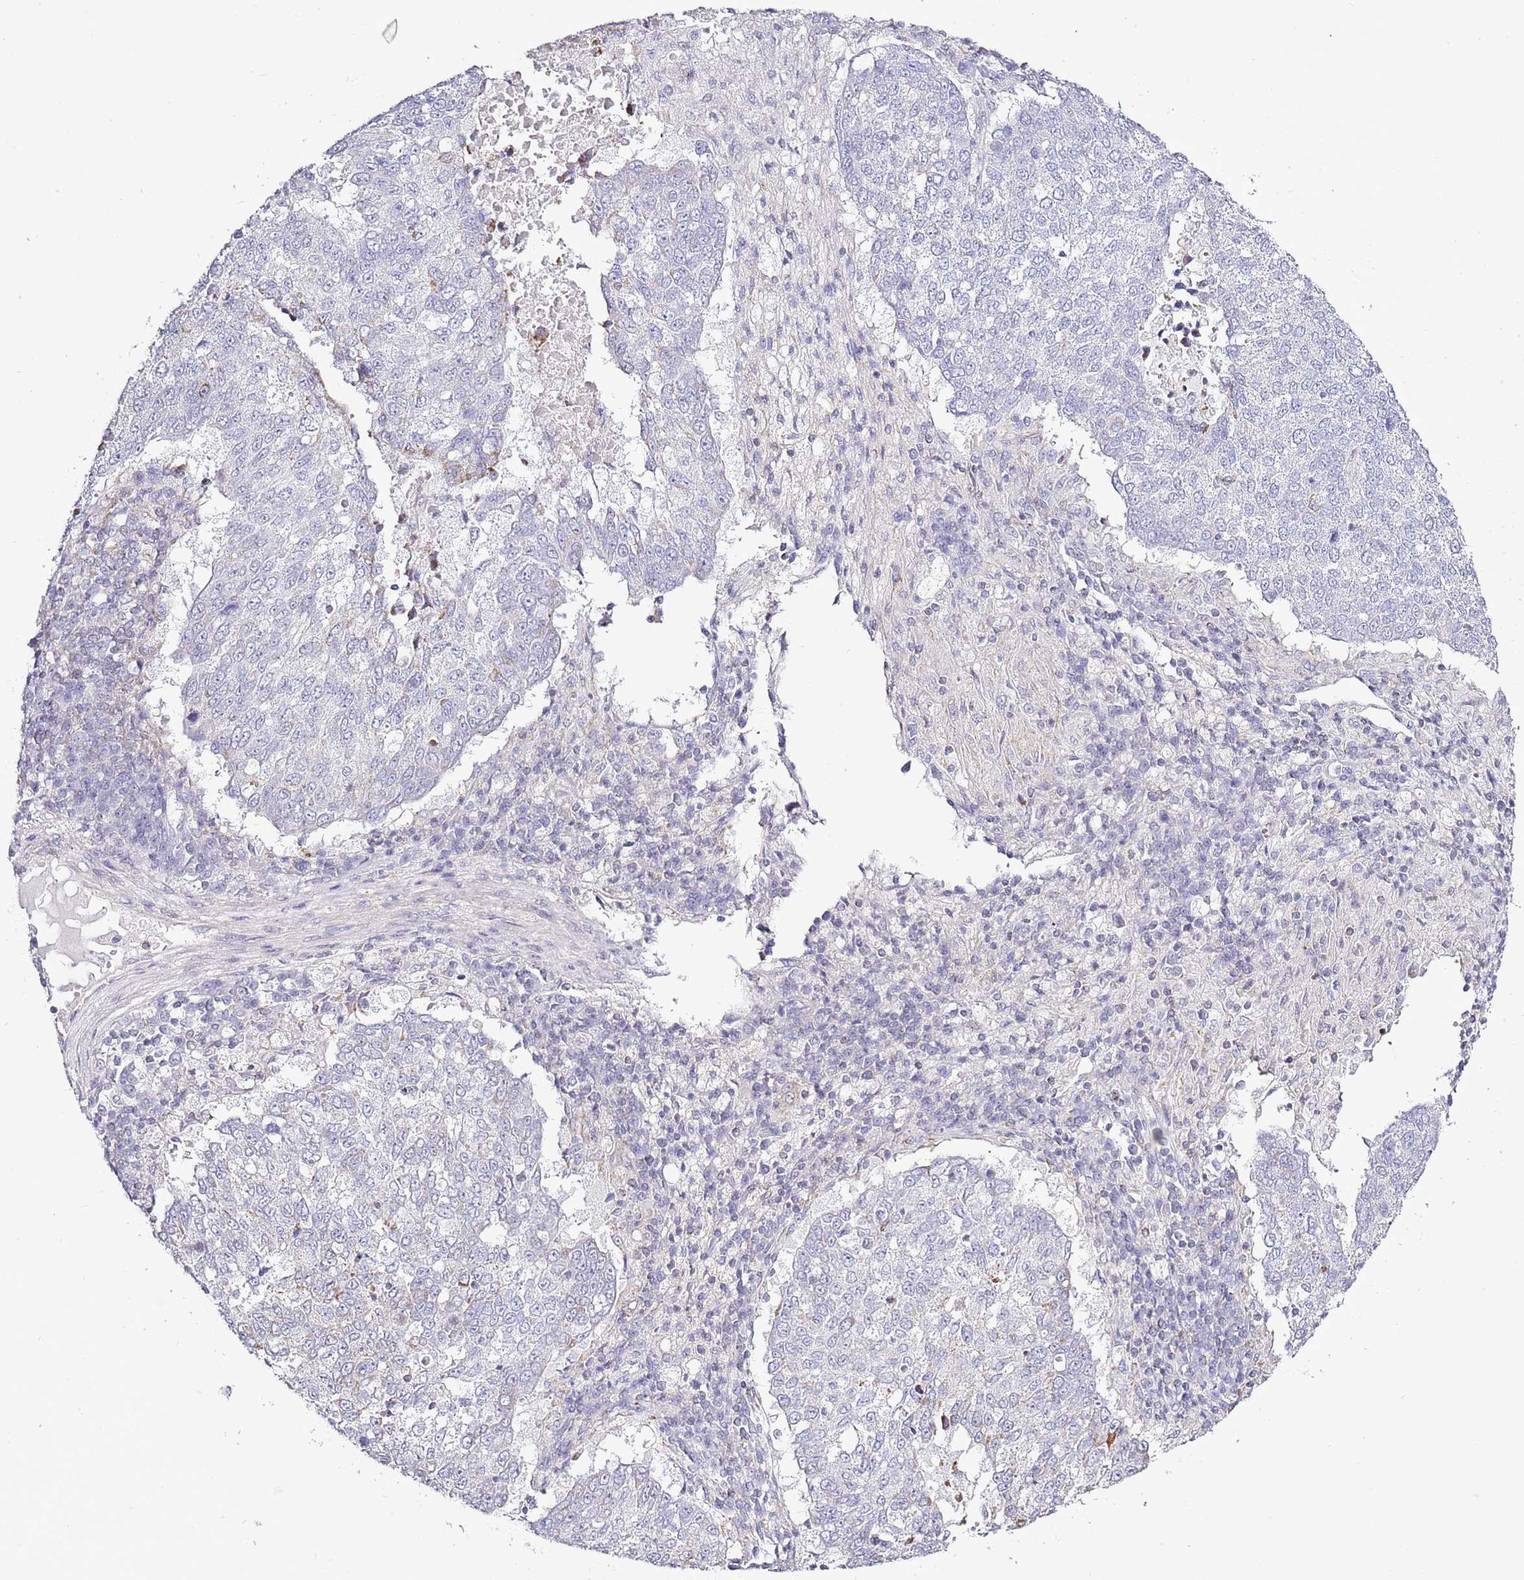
{"staining": {"intensity": "negative", "quantity": "none", "location": "none"}, "tissue": "lung cancer", "cell_type": "Tumor cells", "image_type": "cancer", "snomed": [{"axis": "morphology", "description": "Squamous cell carcinoma, NOS"}, {"axis": "topography", "description": "Lung"}], "caption": "This photomicrograph is of lung squamous cell carcinoma stained with immunohistochemistry (IHC) to label a protein in brown with the nuclei are counter-stained blue. There is no positivity in tumor cells.", "gene": "SLC23A1", "patient": {"sex": "male", "age": 73}}